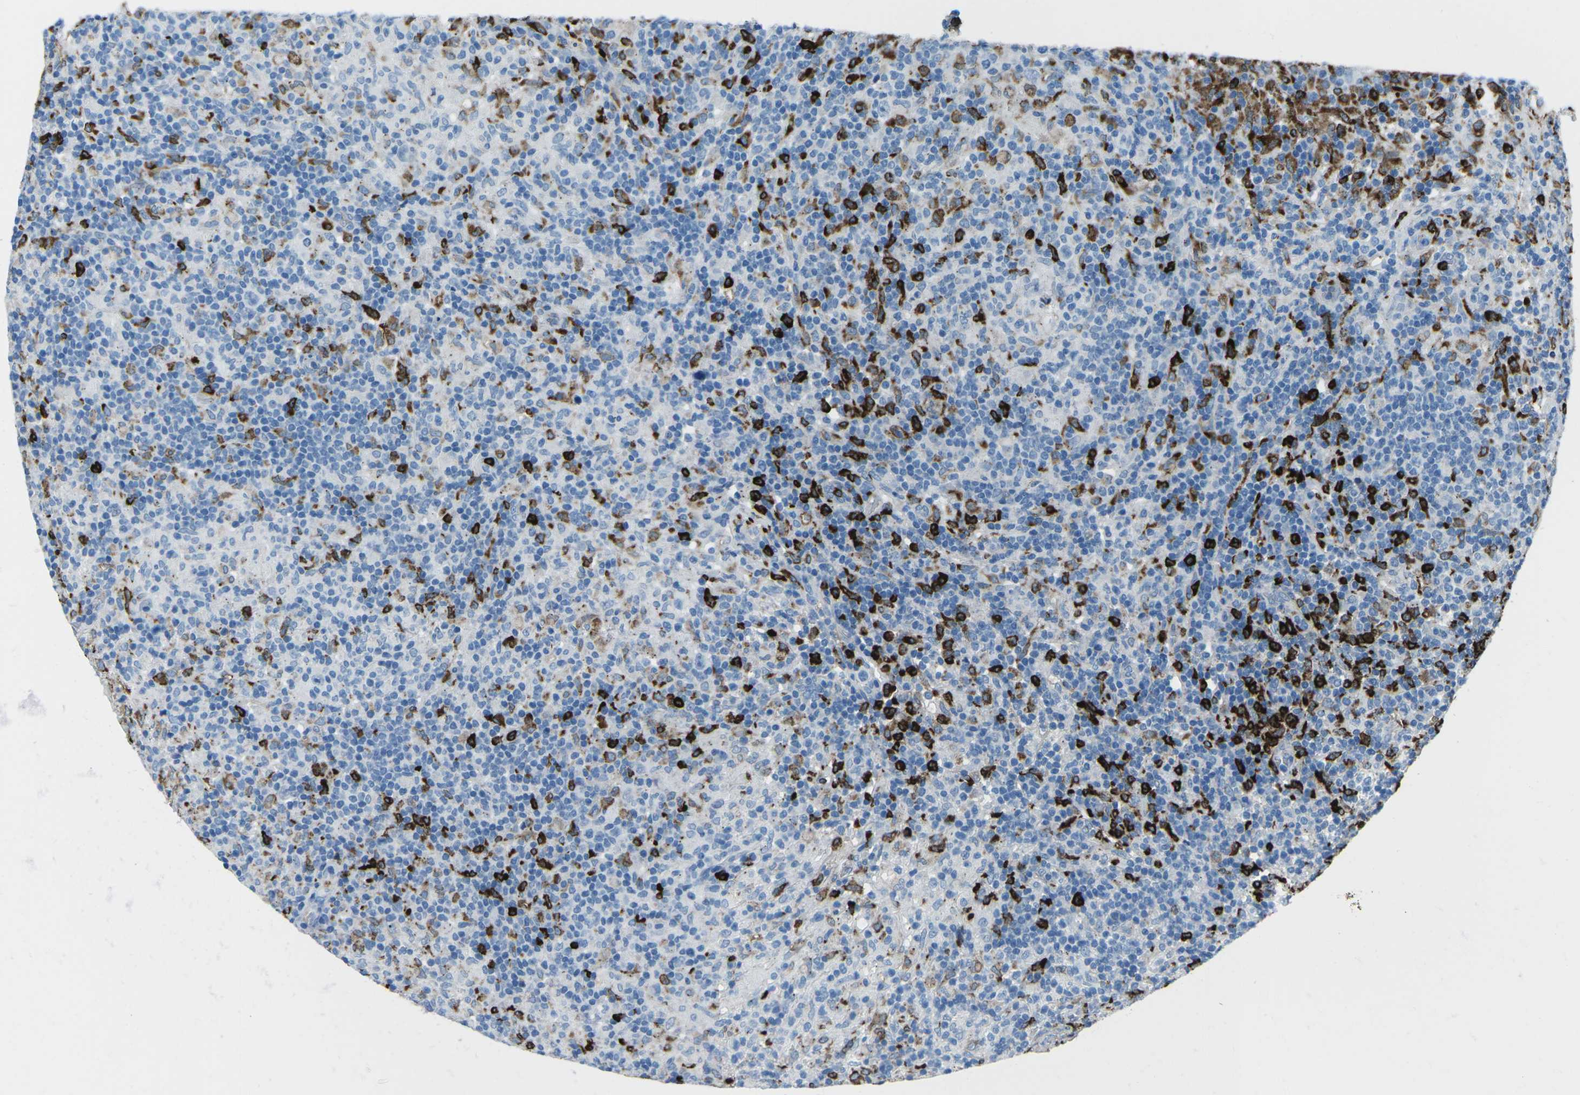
{"staining": {"intensity": "negative", "quantity": "none", "location": "none"}, "tissue": "lymphoma", "cell_type": "Tumor cells", "image_type": "cancer", "snomed": [{"axis": "morphology", "description": "Hodgkin's disease, NOS"}, {"axis": "topography", "description": "Lymph node"}], "caption": "A high-resolution image shows immunohistochemistry staining of lymphoma, which demonstrates no significant positivity in tumor cells.", "gene": "FCN1", "patient": {"sex": "male", "age": 70}}